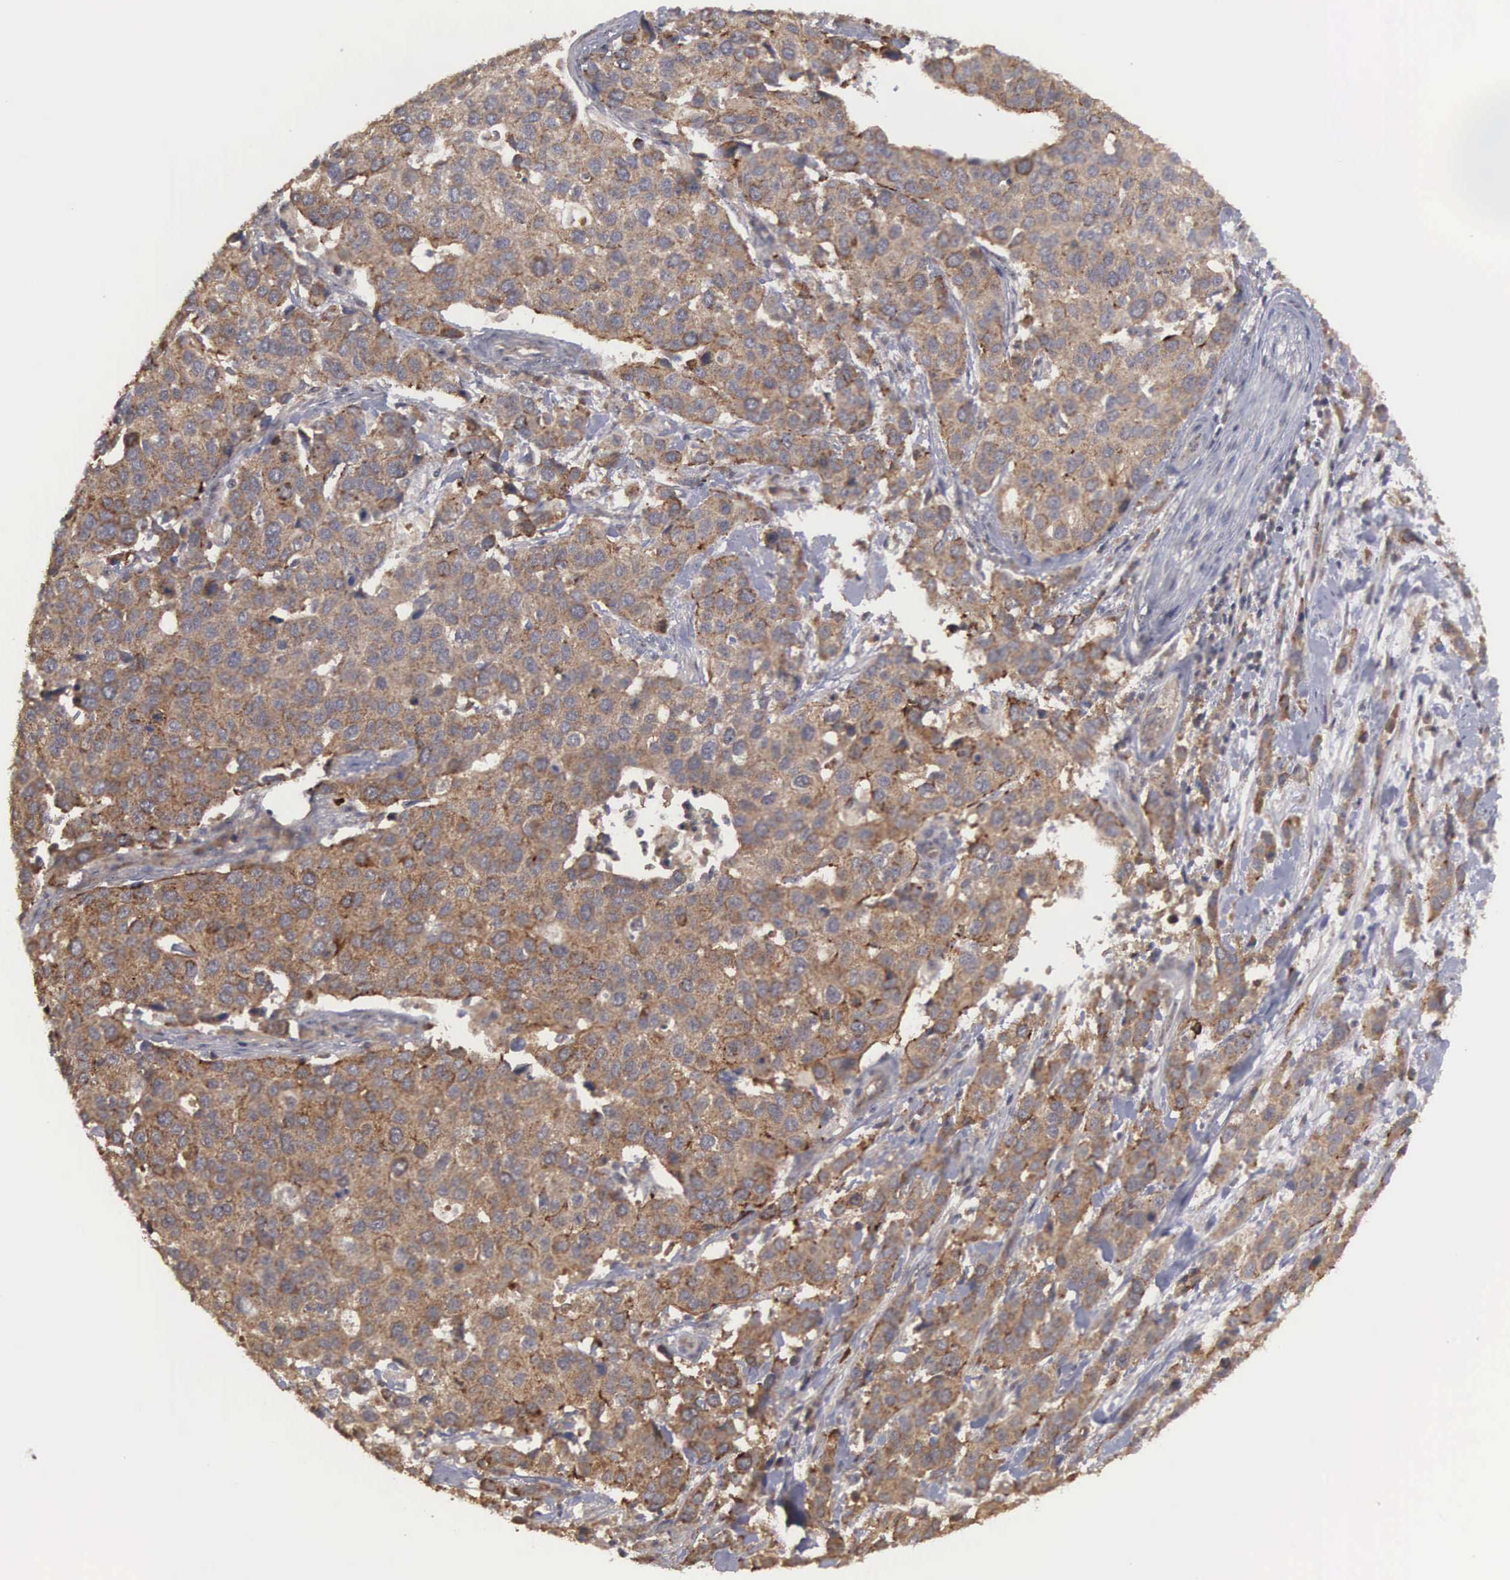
{"staining": {"intensity": "strong", "quantity": ">75%", "location": "cytoplasmic/membranous"}, "tissue": "cervical cancer", "cell_type": "Tumor cells", "image_type": "cancer", "snomed": [{"axis": "morphology", "description": "Squamous cell carcinoma, NOS"}, {"axis": "topography", "description": "Cervix"}], "caption": "Approximately >75% of tumor cells in cervical cancer display strong cytoplasmic/membranous protein staining as visualized by brown immunohistochemical staining.", "gene": "AMN", "patient": {"sex": "female", "age": 54}}